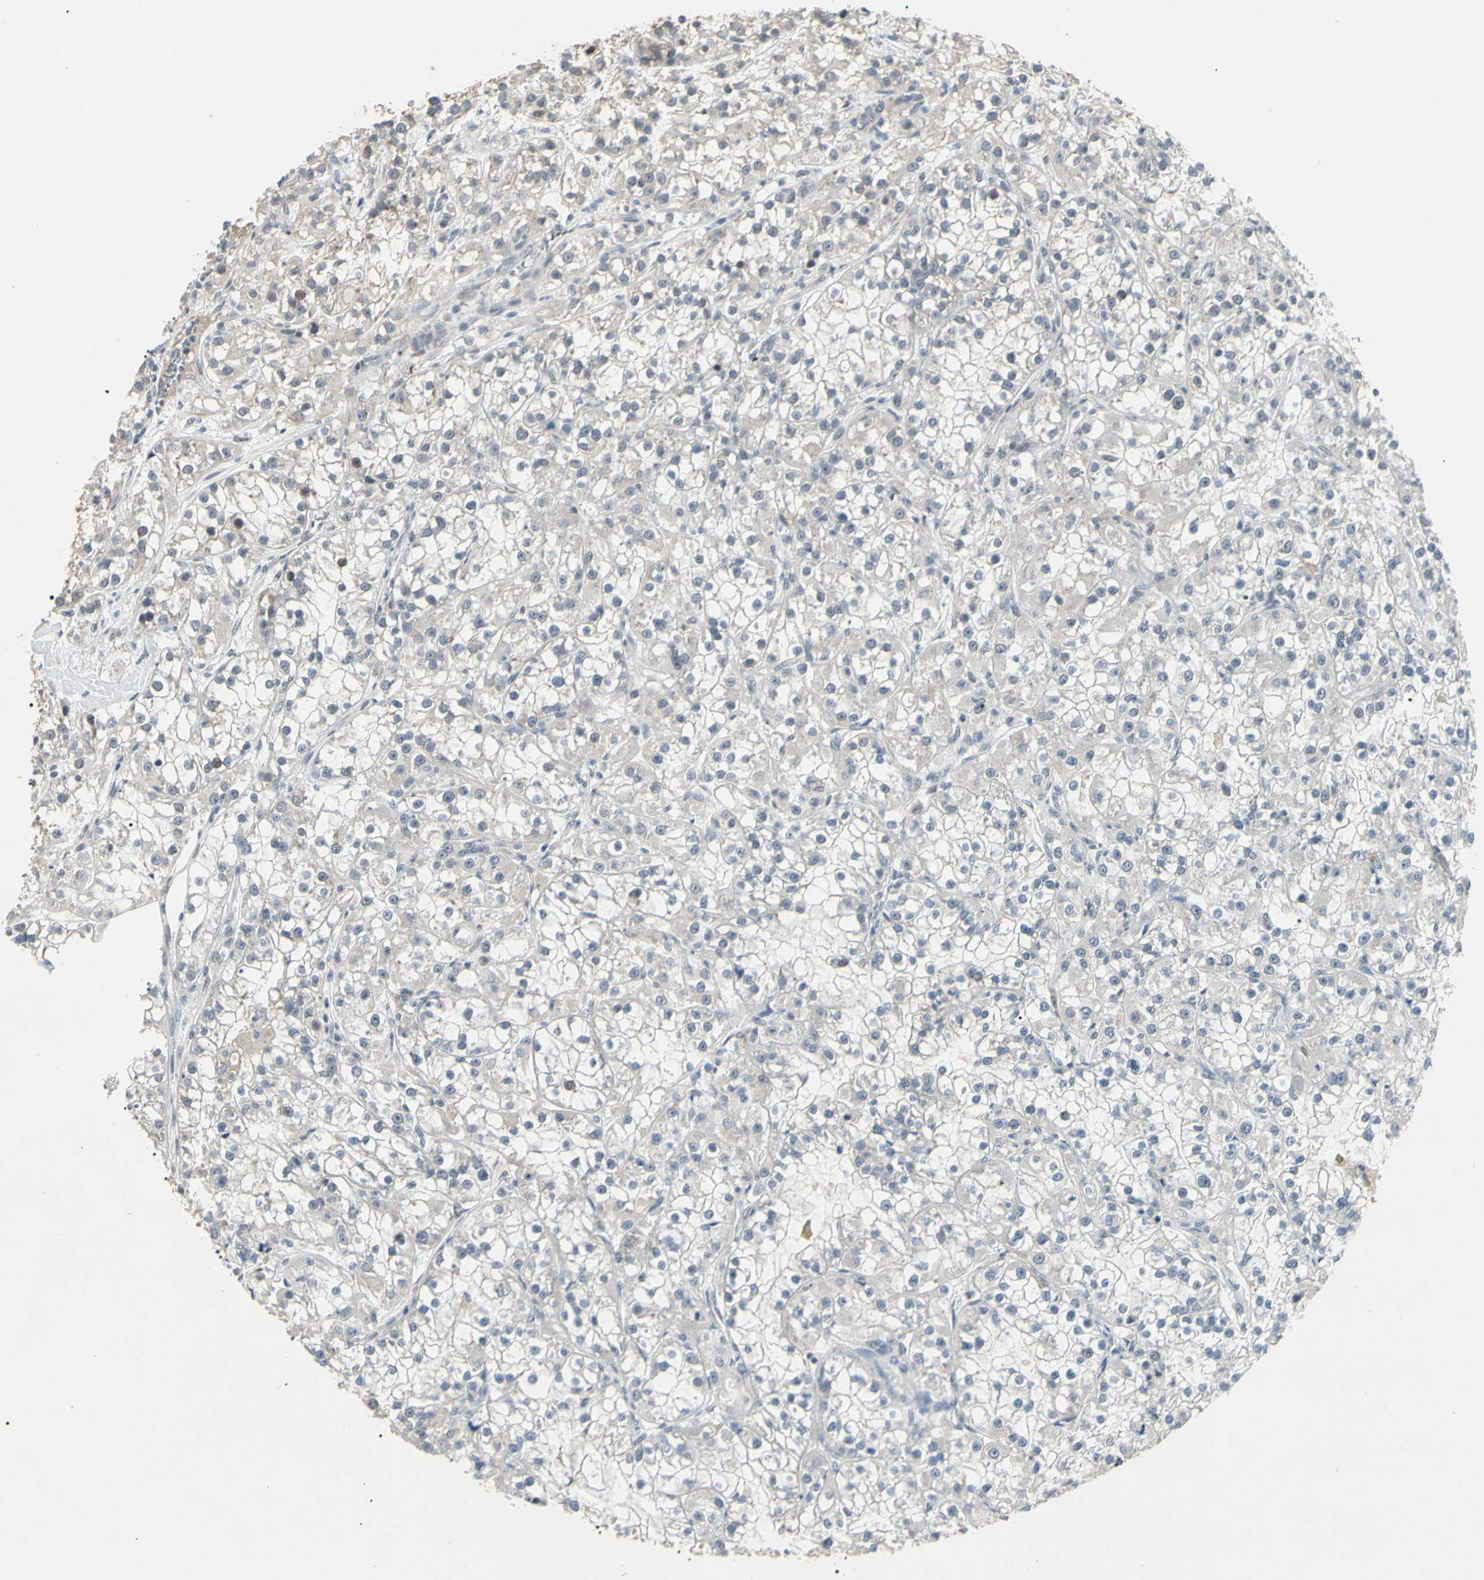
{"staining": {"intensity": "negative", "quantity": "none", "location": "none"}, "tissue": "renal cancer", "cell_type": "Tumor cells", "image_type": "cancer", "snomed": [{"axis": "morphology", "description": "Adenocarcinoma, NOS"}, {"axis": "topography", "description": "Kidney"}], "caption": "A high-resolution photomicrograph shows IHC staining of renal cancer (adenocarcinoma), which exhibits no significant expression in tumor cells.", "gene": "GREM1", "patient": {"sex": "female", "age": 52}}